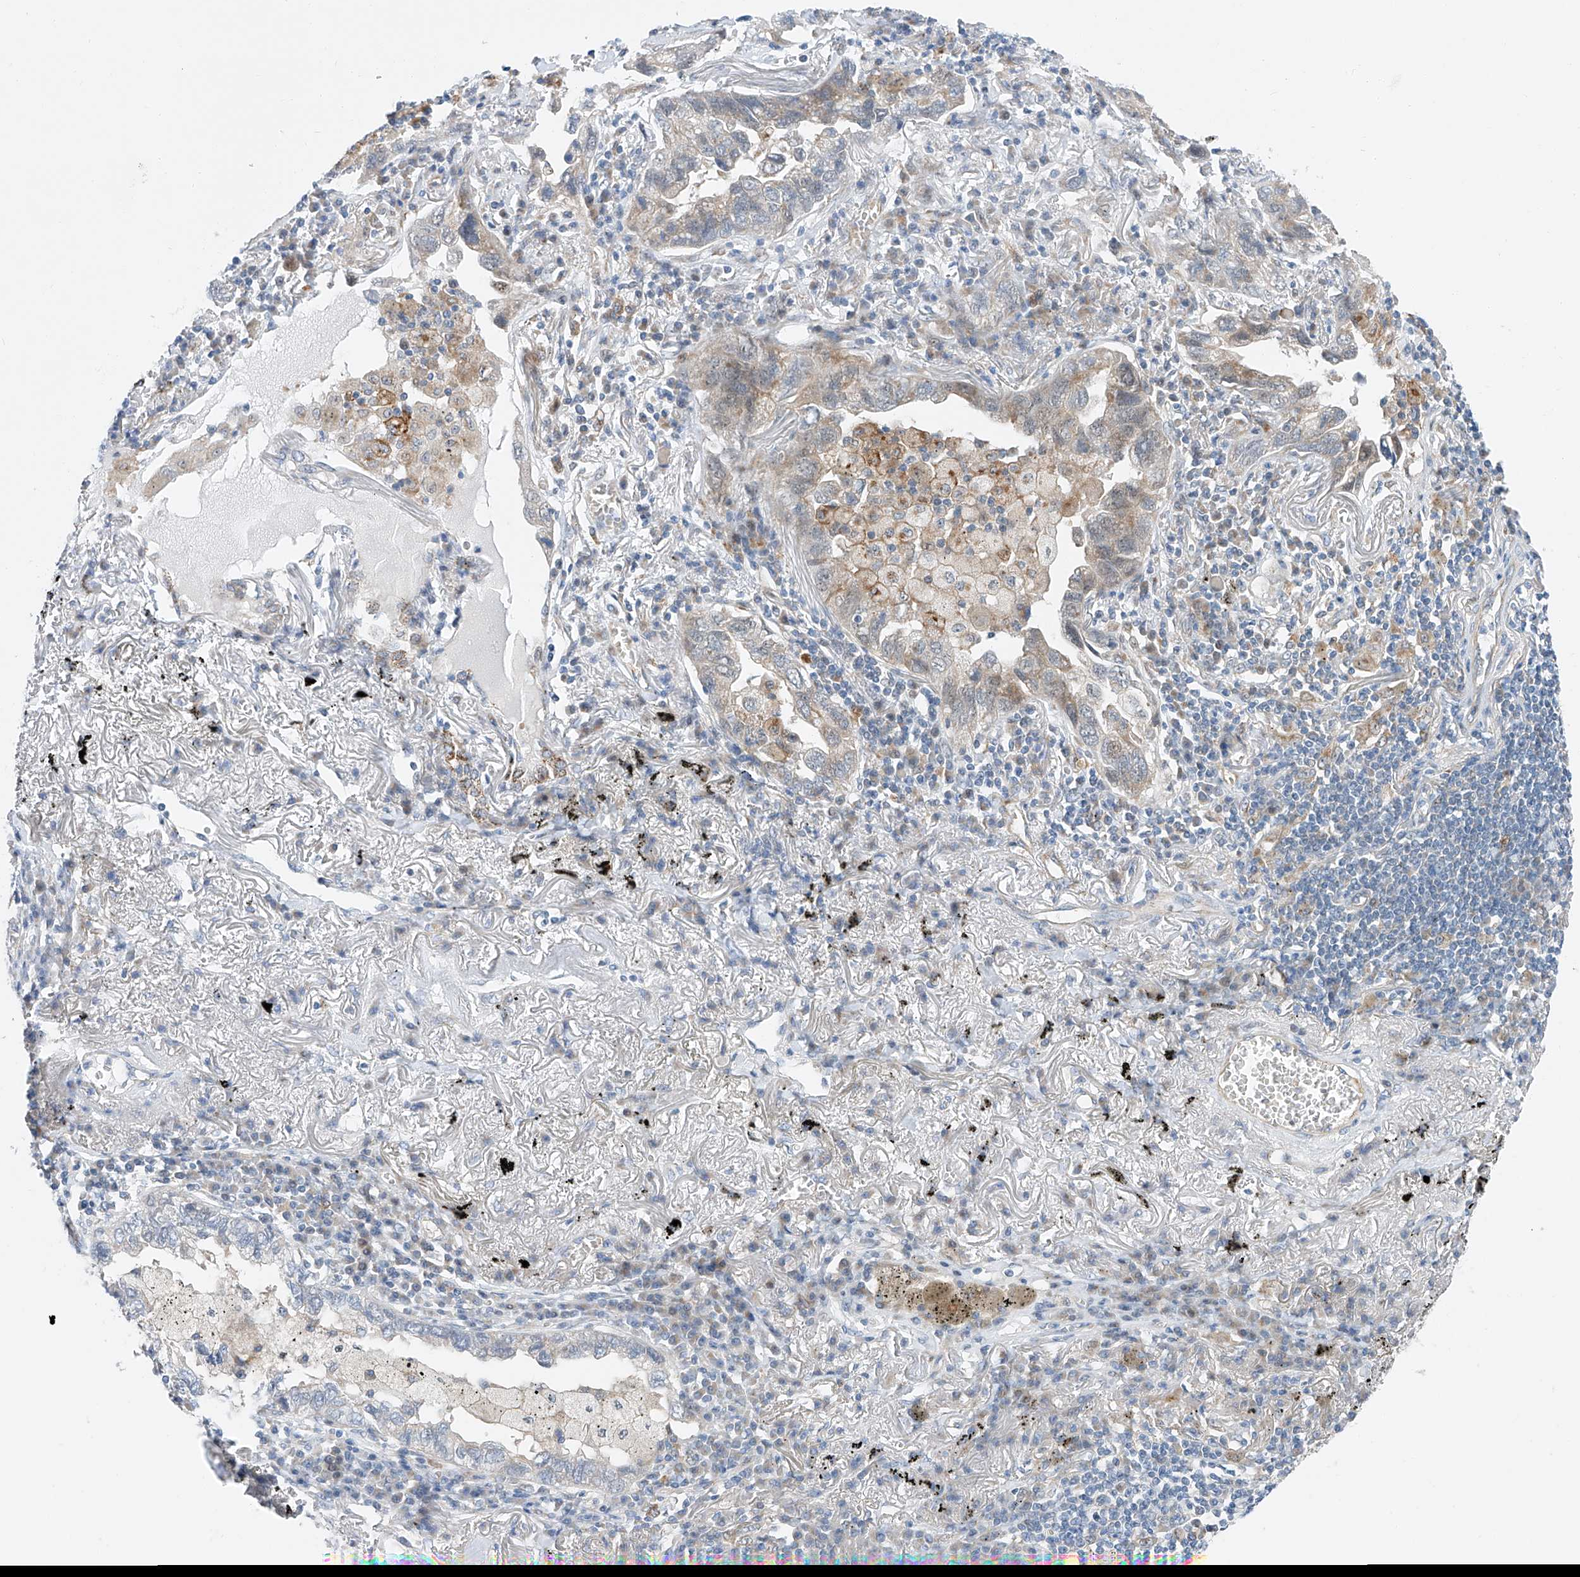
{"staining": {"intensity": "weak", "quantity": "<25%", "location": "cytoplasmic/membranous"}, "tissue": "lung cancer", "cell_type": "Tumor cells", "image_type": "cancer", "snomed": [{"axis": "morphology", "description": "Adenocarcinoma, NOS"}, {"axis": "topography", "description": "Lung"}], "caption": "Tumor cells are negative for protein expression in human adenocarcinoma (lung).", "gene": "CLDND1", "patient": {"sex": "male", "age": 65}}